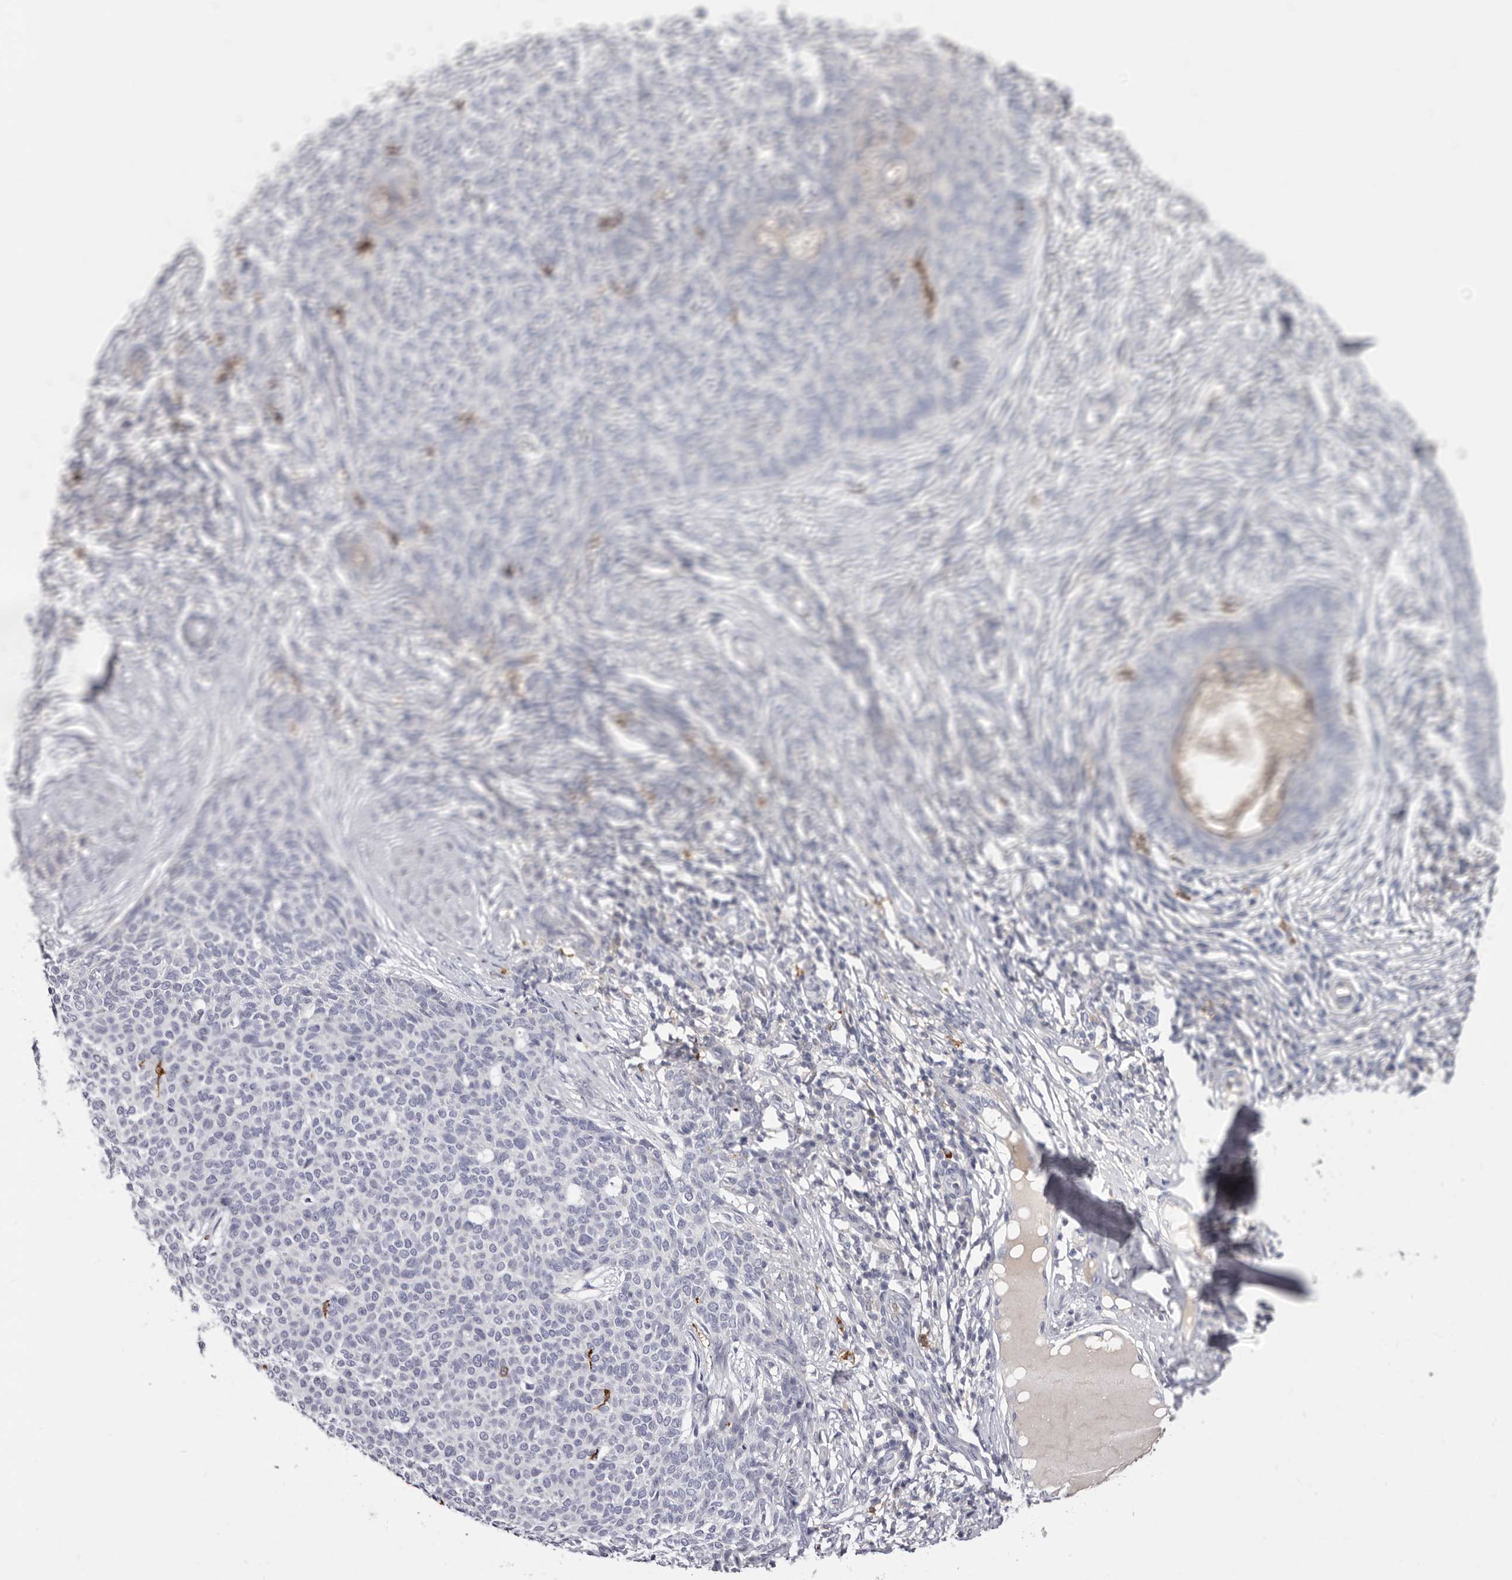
{"staining": {"intensity": "negative", "quantity": "none", "location": "none"}, "tissue": "skin cancer", "cell_type": "Tumor cells", "image_type": "cancer", "snomed": [{"axis": "morphology", "description": "Normal tissue, NOS"}, {"axis": "morphology", "description": "Basal cell carcinoma"}, {"axis": "topography", "description": "Skin"}], "caption": "Basal cell carcinoma (skin) stained for a protein using immunohistochemistry (IHC) shows no positivity tumor cells.", "gene": "S1PR5", "patient": {"sex": "male", "age": 50}}